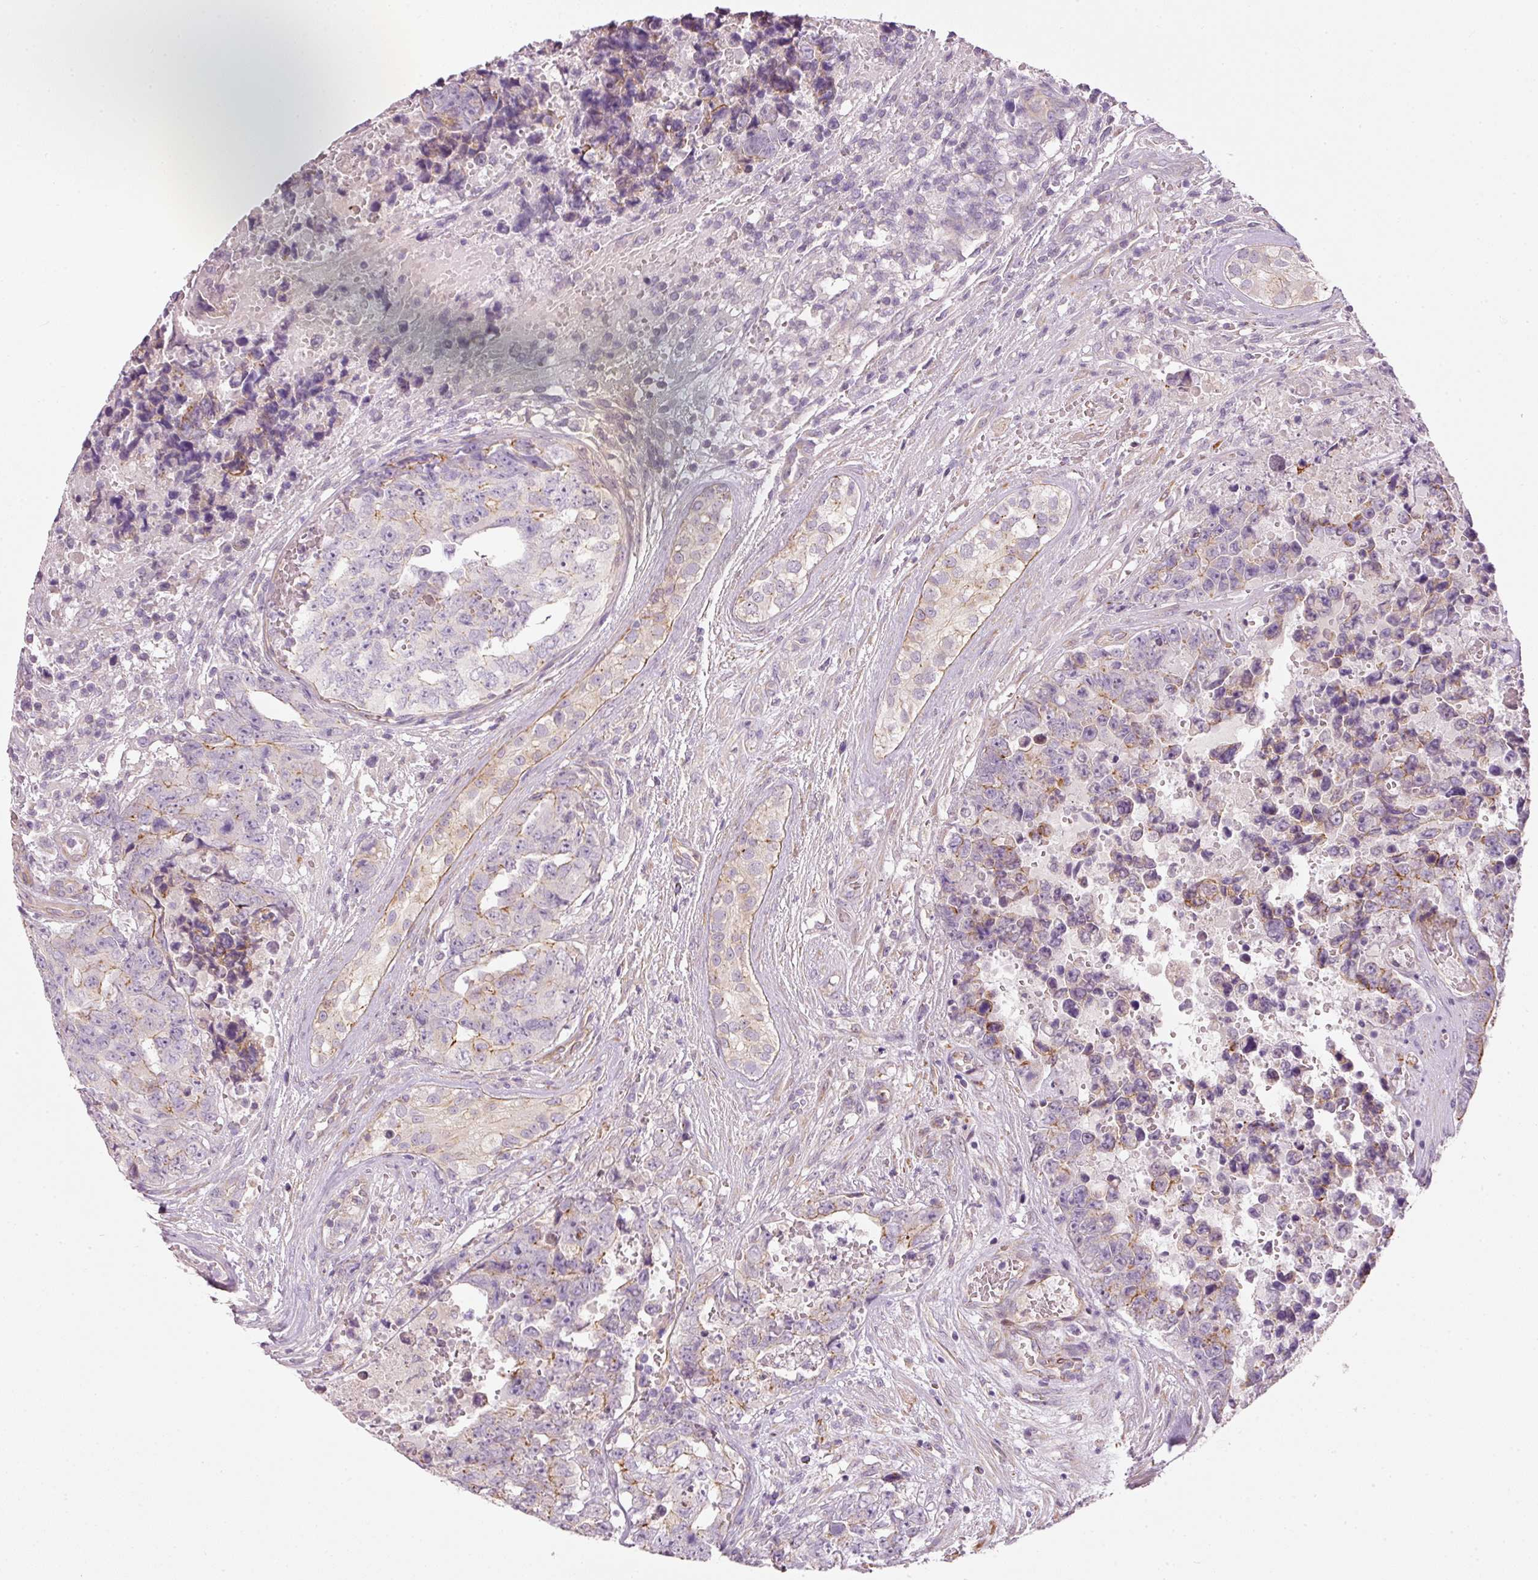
{"staining": {"intensity": "moderate", "quantity": "25%-75%", "location": "cytoplasmic/membranous"}, "tissue": "testis cancer", "cell_type": "Tumor cells", "image_type": "cancer", "snomed": [{"axis": "morphology", "description": "Normal tissue, NOS"}, {"axis": "morphology", "description": "Carcinoma, Embryonal, NOS"}, {"axis": "topography", "description": "Testis"}, {"axis": "topography", "description": "Epididymis"}], "caption": "Testis cancer (embryonal carcinoma) stained with IHC demonstrates moderate cytoplasmic/membranous staining in about 25%-75% of tumor cells.", "gene": "OSR2", "patient": {"sex": "male", "age": 25}}